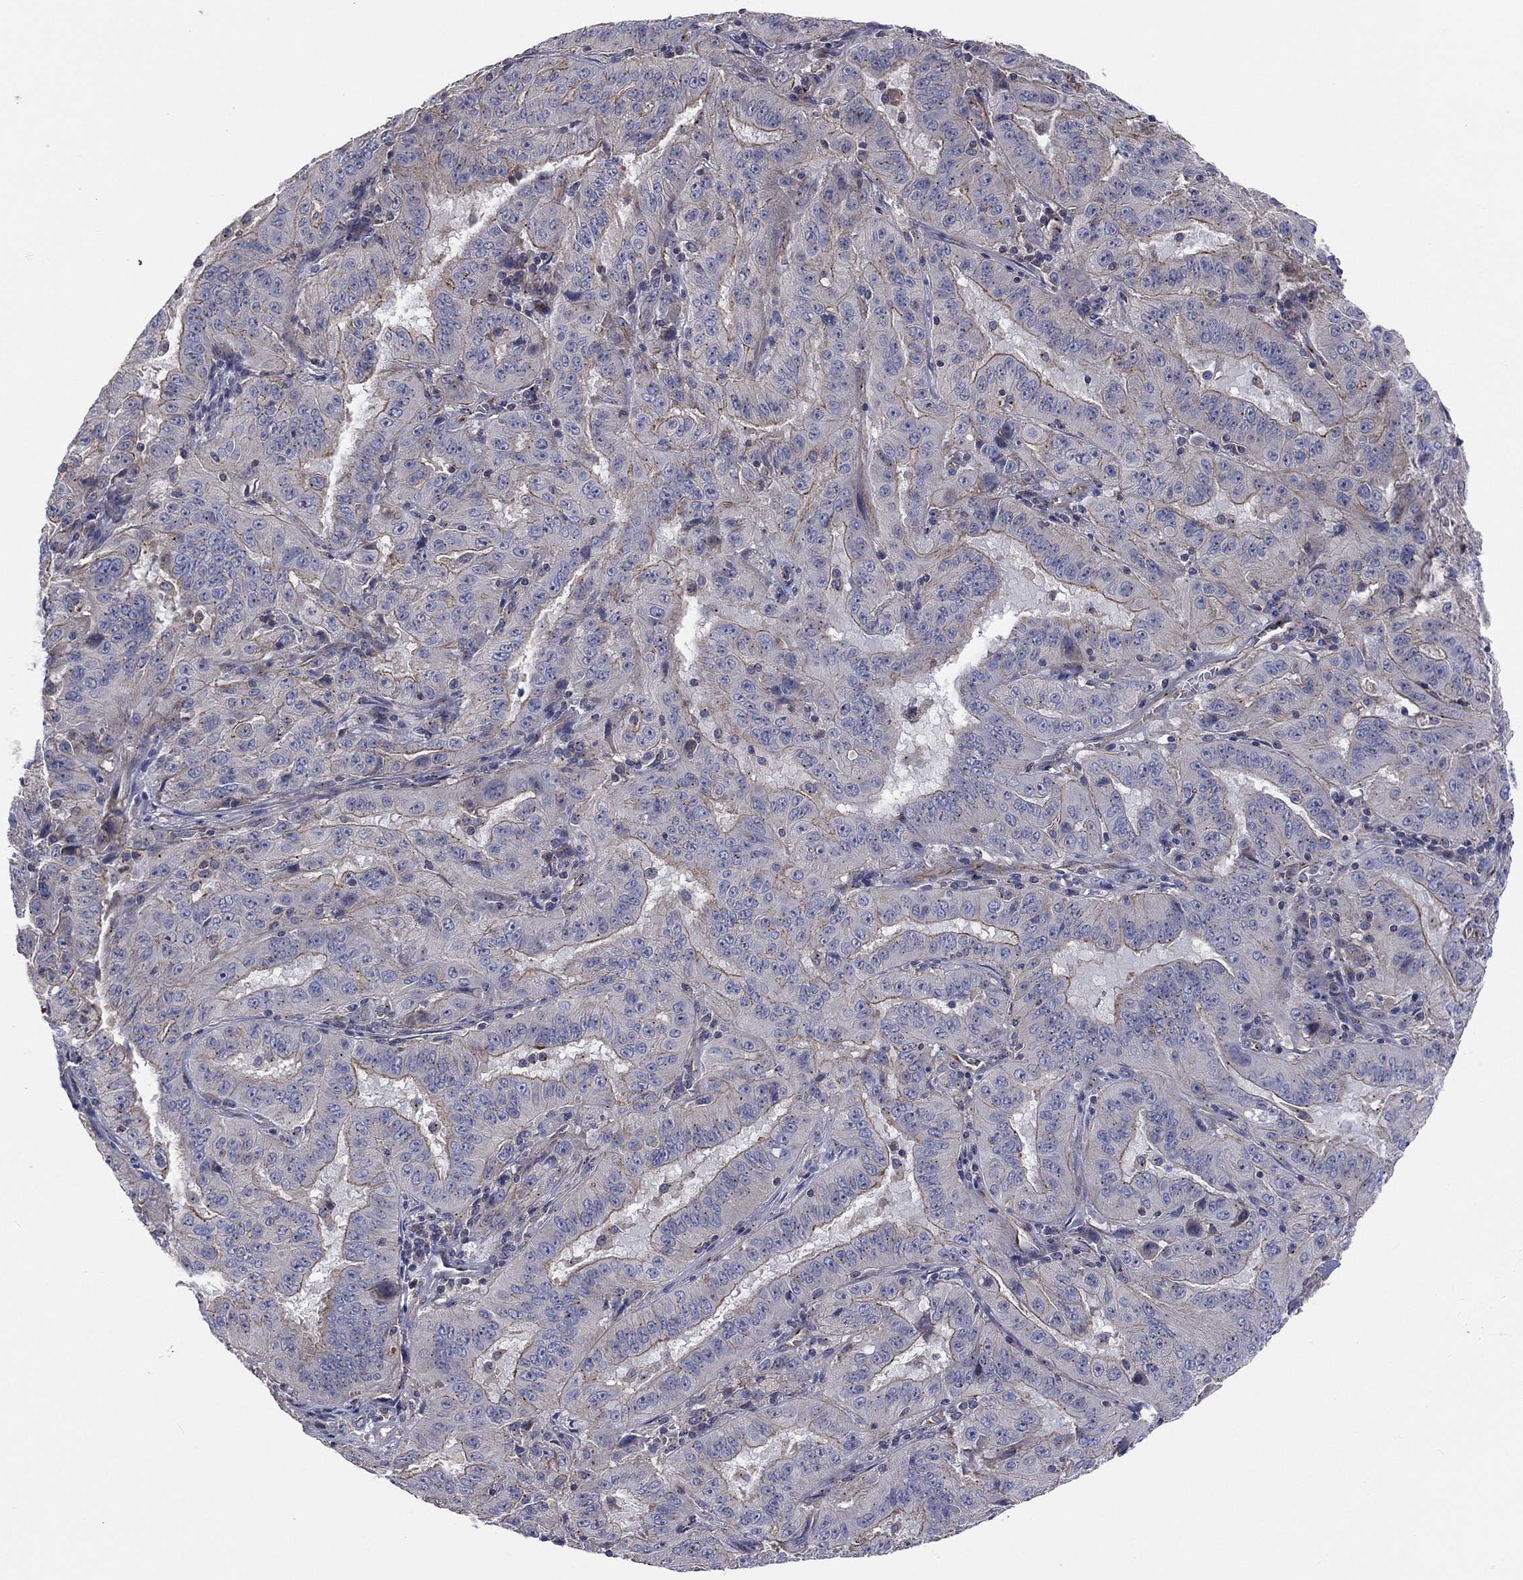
{"staining": {"intensity": "weak", "quantity": "25%-75%", "location": "cytoplasmic/membranous"}, "tissue": "pancreatic cancer", "cell_type": "Tumor cells", "image_type": "cancer", "snomed": [{"axis": "morphology", "description": "Adenocarcinoma, NOS"}, {"axis": "topography", "description": "Pancreas"}], "caption": "Approximately 25%-75% of tumor cells in human pancreatic cancer exhibit weak cytoplasmic/membranous protein staining as visualized by brown immunohistochemical staining.", "gene": "CROCC", "patient": {"sex": "male", "age": 63}}